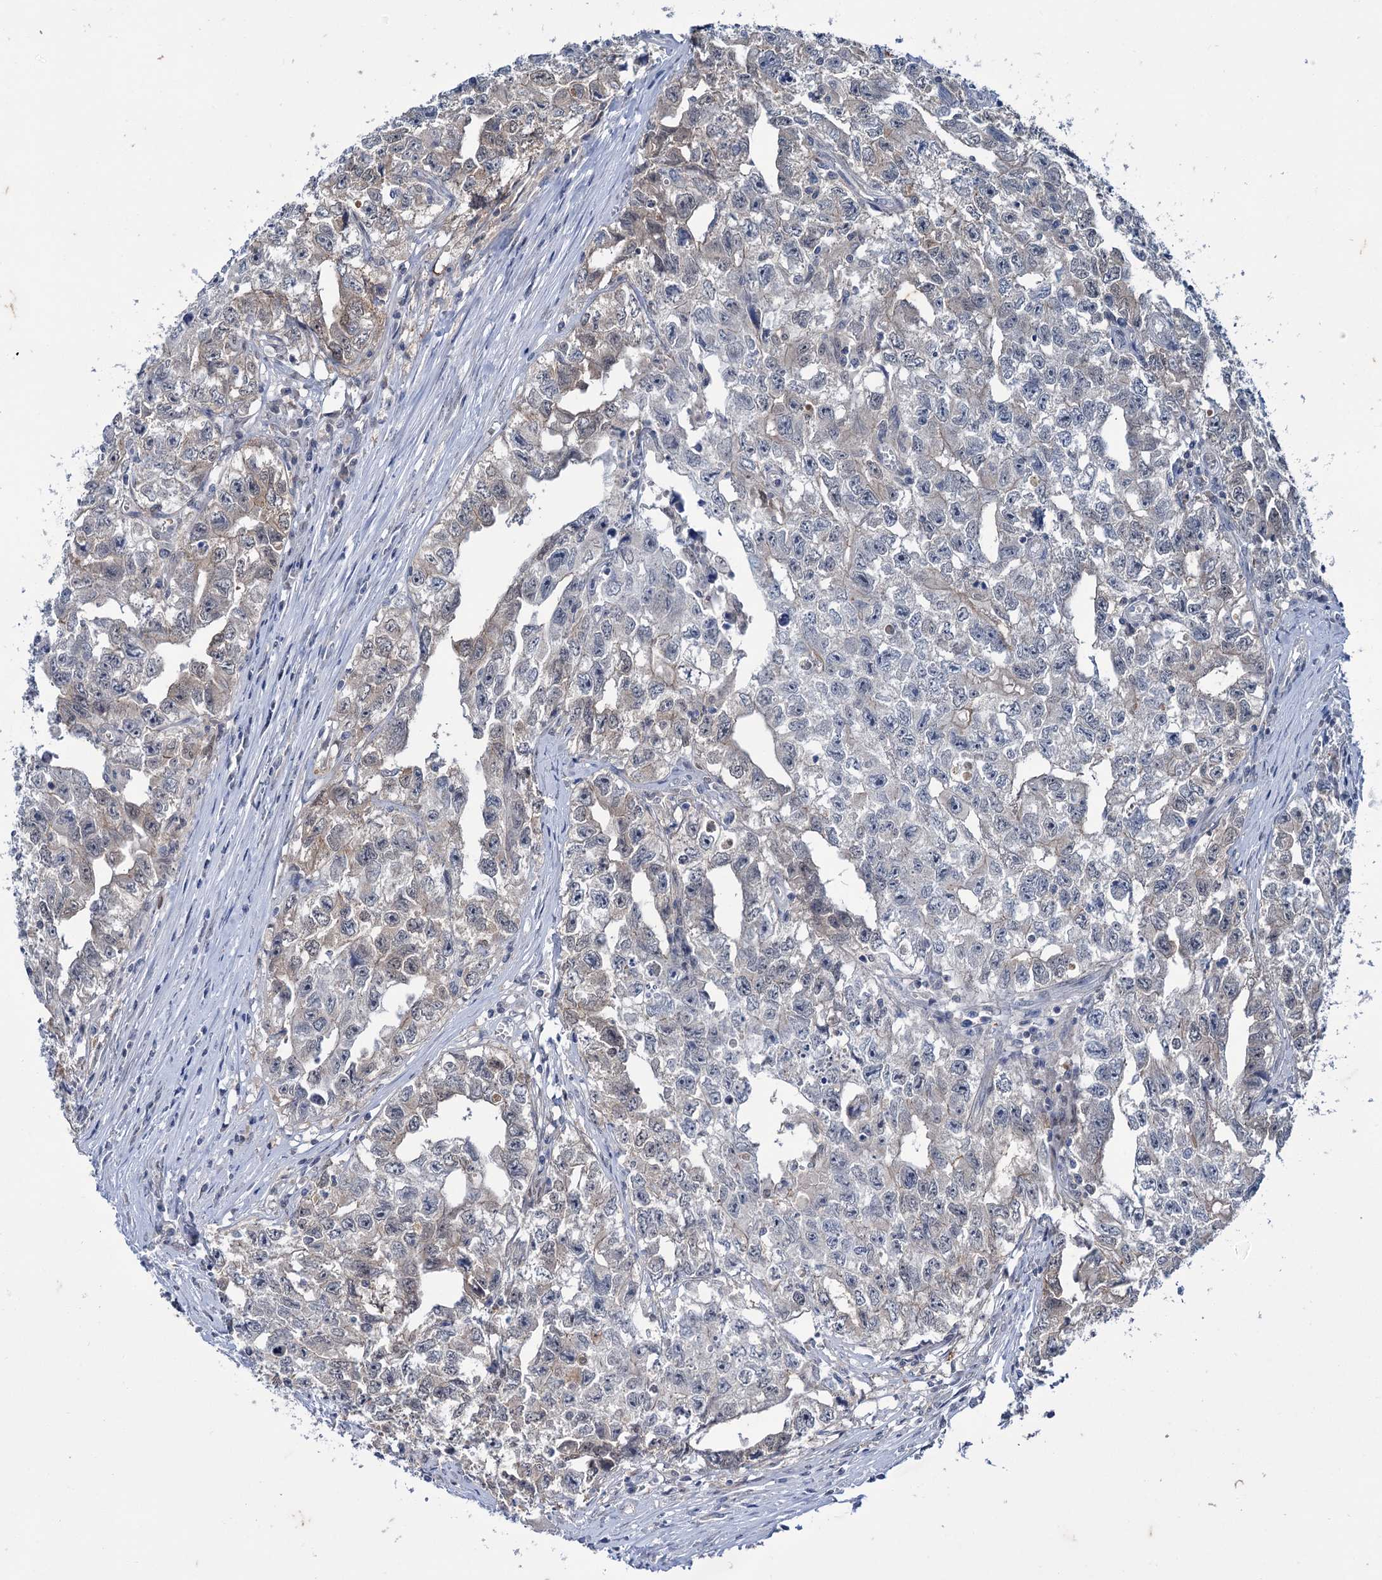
{"staining": {"intensity": "weak", "quantity": "<25%", "location": "cytoplasmic/membranous"}, "tissue": "testis cancer", "cell_type": "Tumor cells", "image_type": "cancer", "snomed": [{"axis": "morphology", "description": "Seminoma, NOS"}, {"axis": "morphology", "description": "Carcinoma, Embryonal, NOS"}, {"axis": "topography", "description": "Testis"}], "caption": "Tumor cells show no significant protein expression in testis embryonal carcinoma.", "gene": "MID1IP1", "patient": {"sex": "male", "age": 43}}